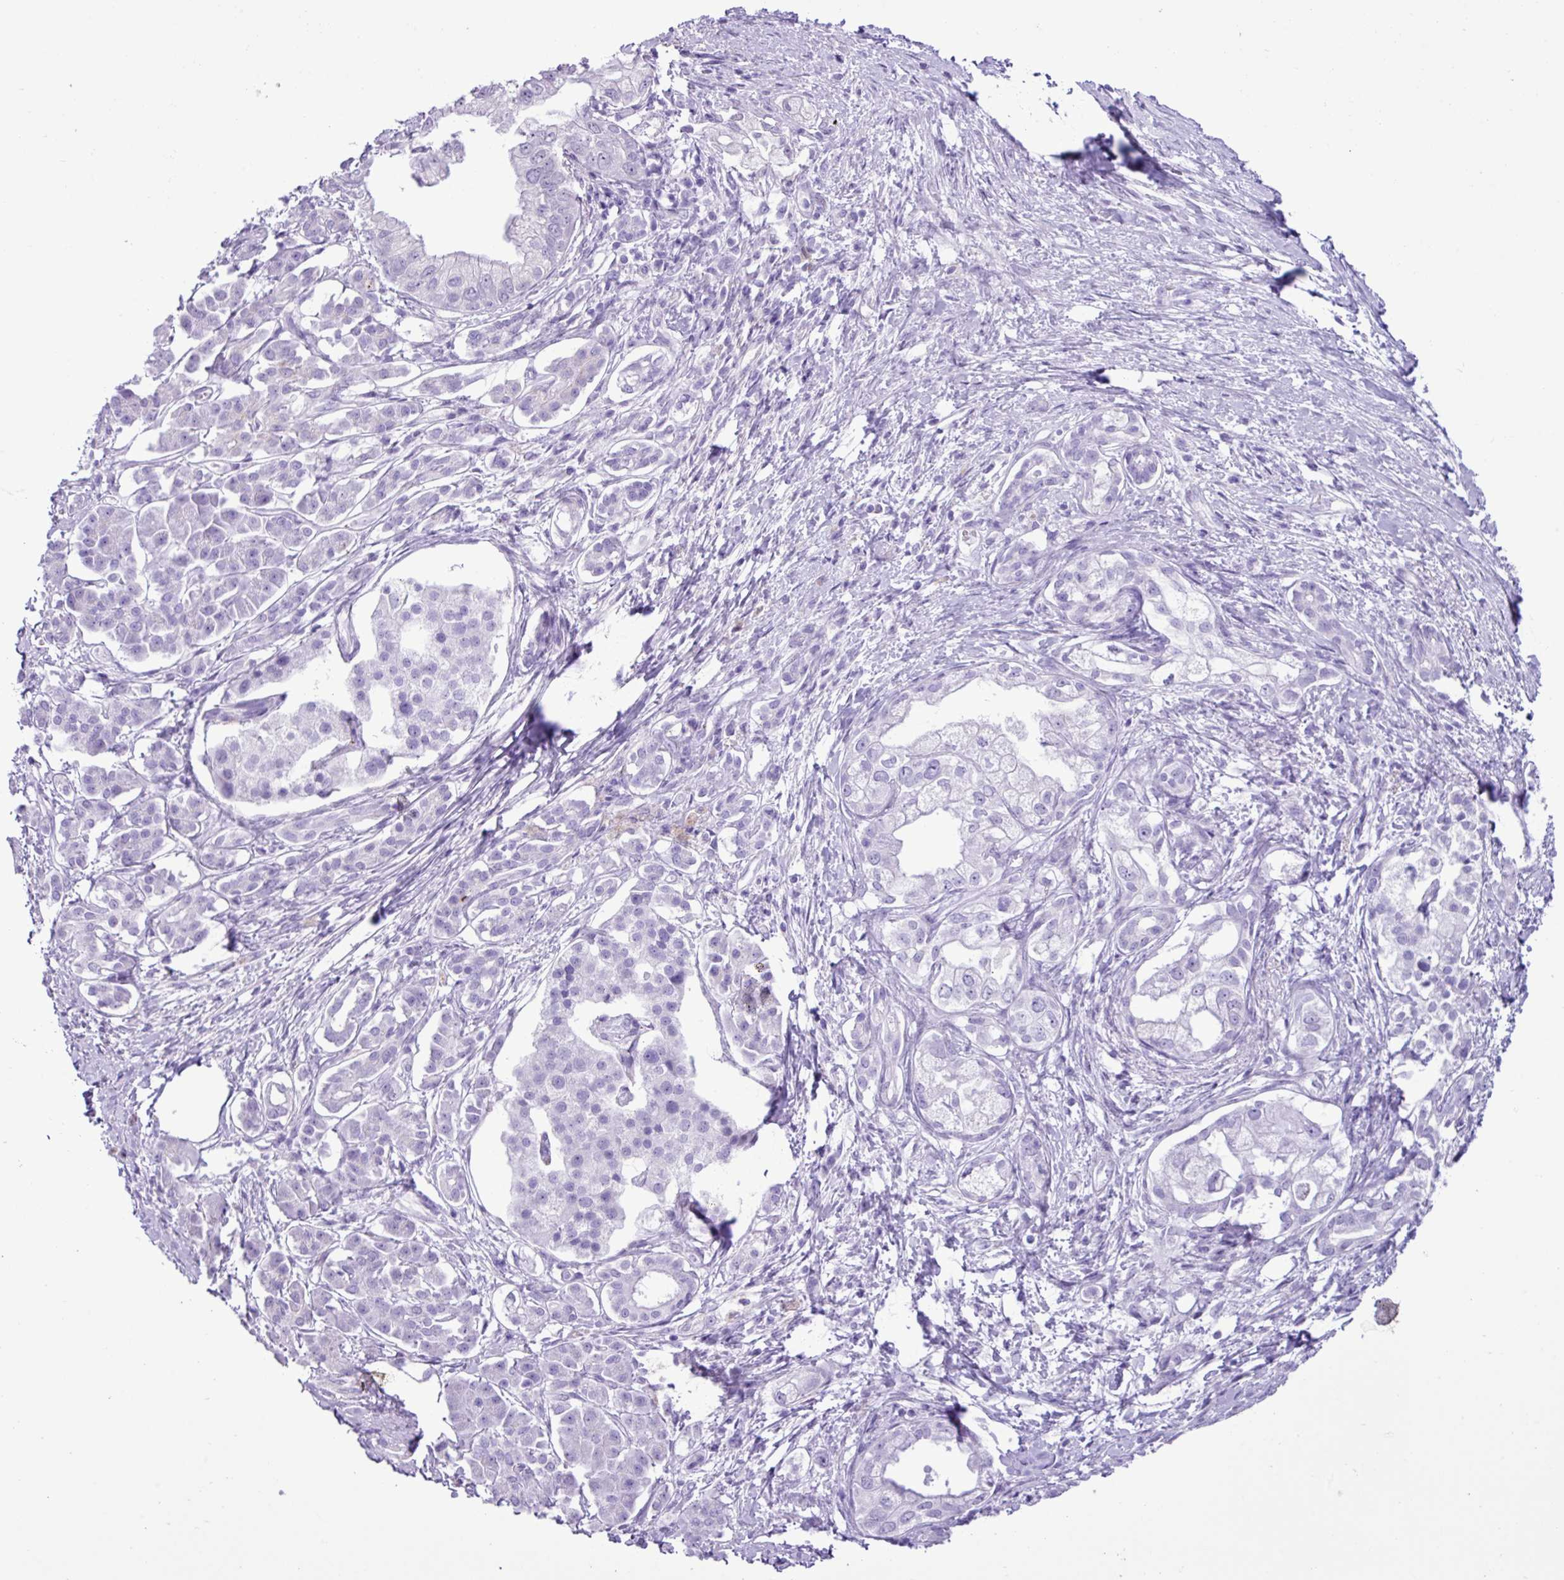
{"staining": {"intensity": "negative", "quantity": "none", "location": "none"}, "tissue": "pancreatic cancer", "cell_type": "Tumor cells", "image_type": "cancer", "snomed": [{"axis": "morphology", "description": "Adenocarcinoma, NOS"}, {"axis": "topography", "description": "Pancreas"}], "caption": "Pancreatic cancer was stained to show a protein in brown. There is no significant positivity in tumor cells.", "gene": "ZSCAN5A", "patient": {"sex": "male", "age": 70}}